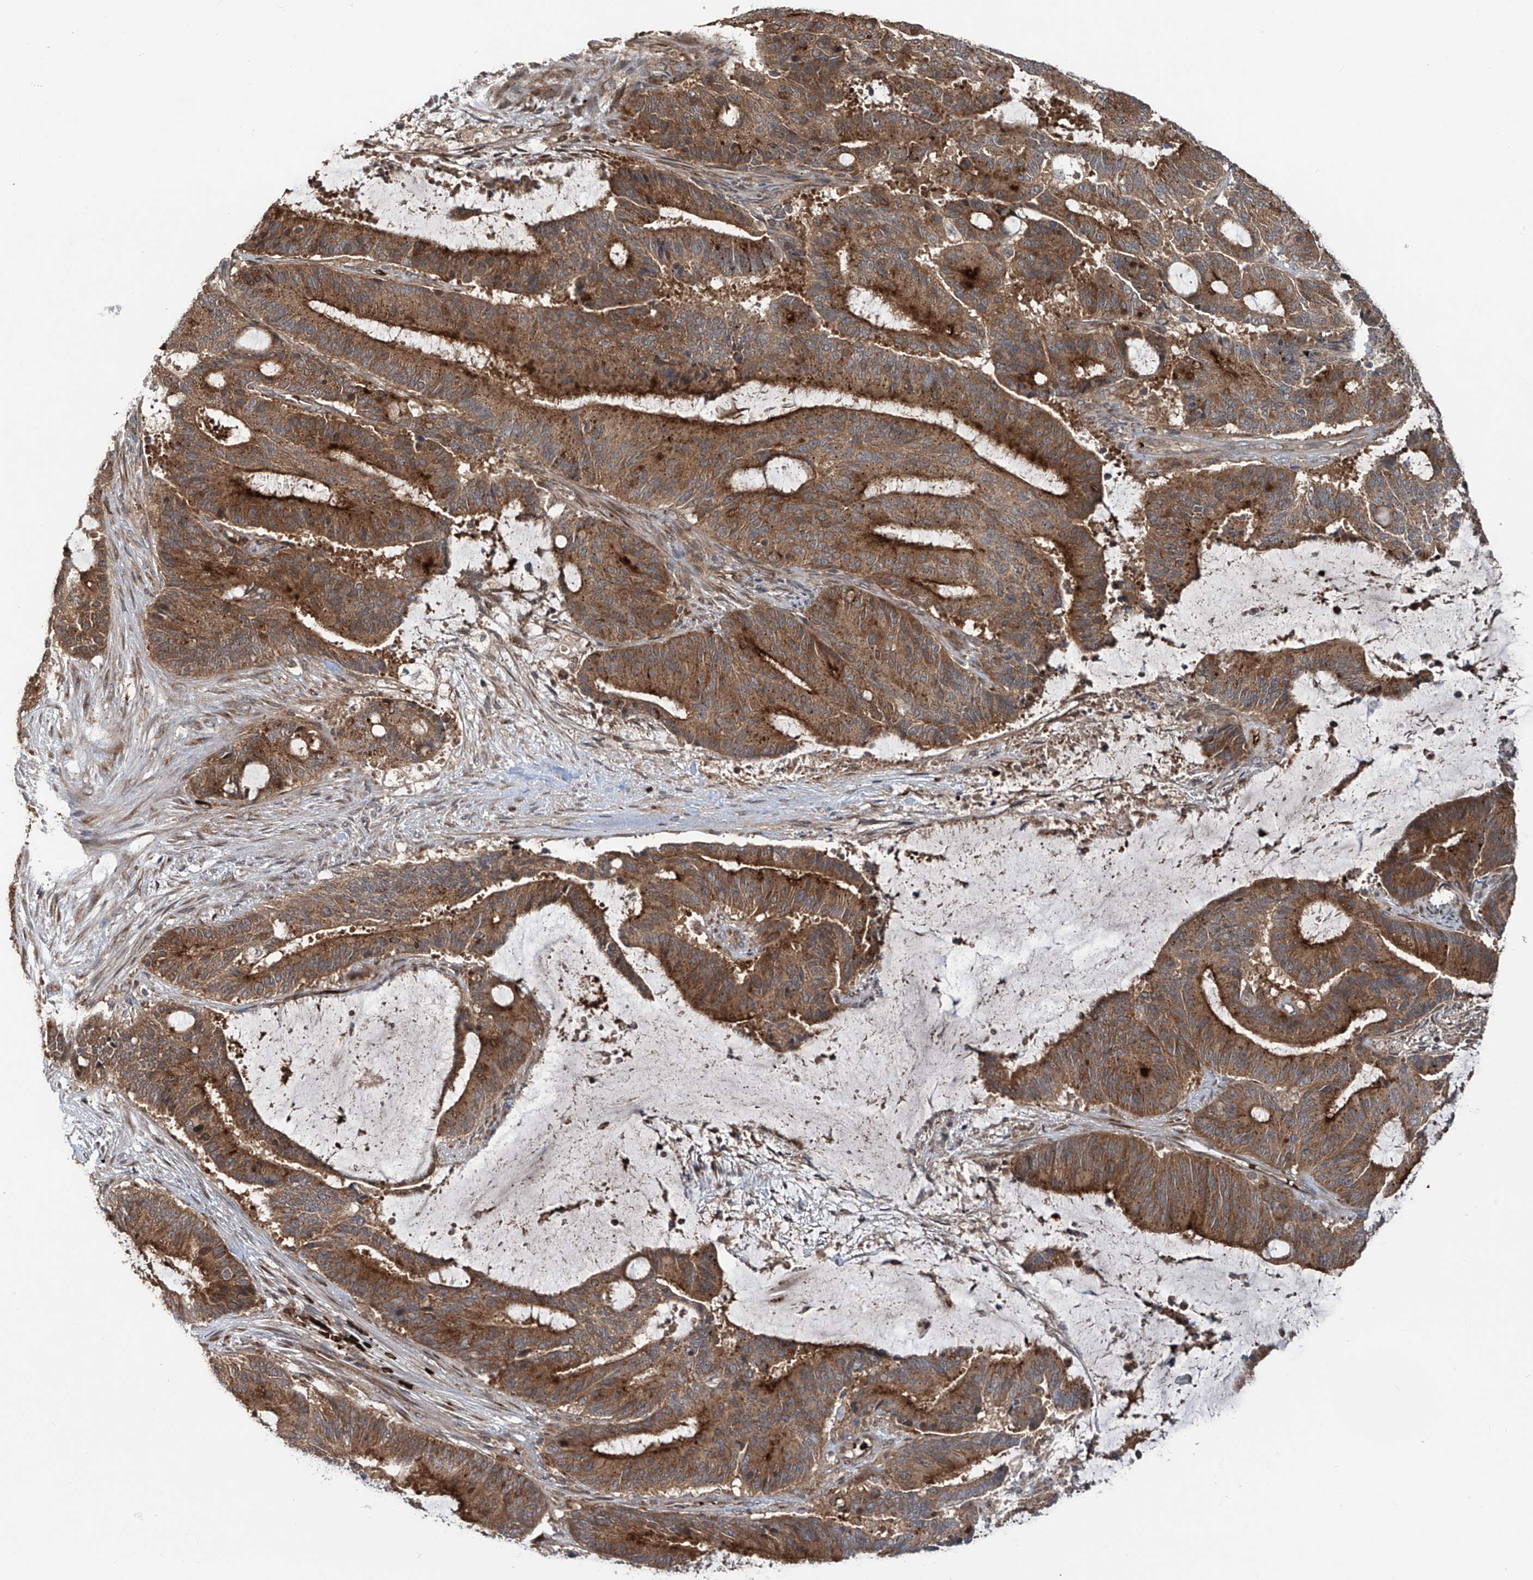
{"staining": {"intensity": "moderate", "quantity": ">75%", "location": "cytoplasmic/membranous"}, "tissue": "liver cancer", "cell_type": "Tumor cells", "image_type": "cancer", "snomed": [{"axis": "morphology", "description": "Normal tissue, NOS"}, {"axis": "morphology", "description": "Cholangiocarcinoma"}, {"axis": "topography", "description": "Liver"}, {"axis": "topography", "description": "Peripheral nerve tissue"}], "caption": "Immunohistochemical staining of liver cancer (cholangiocarcinoma) demonstrates medium levels of moderate cytoplasmic/membranous expression in approximately >75% of tumor cells.", "gene": "ZDHHC9", "patient": {"sex": "female", "age": 73}}